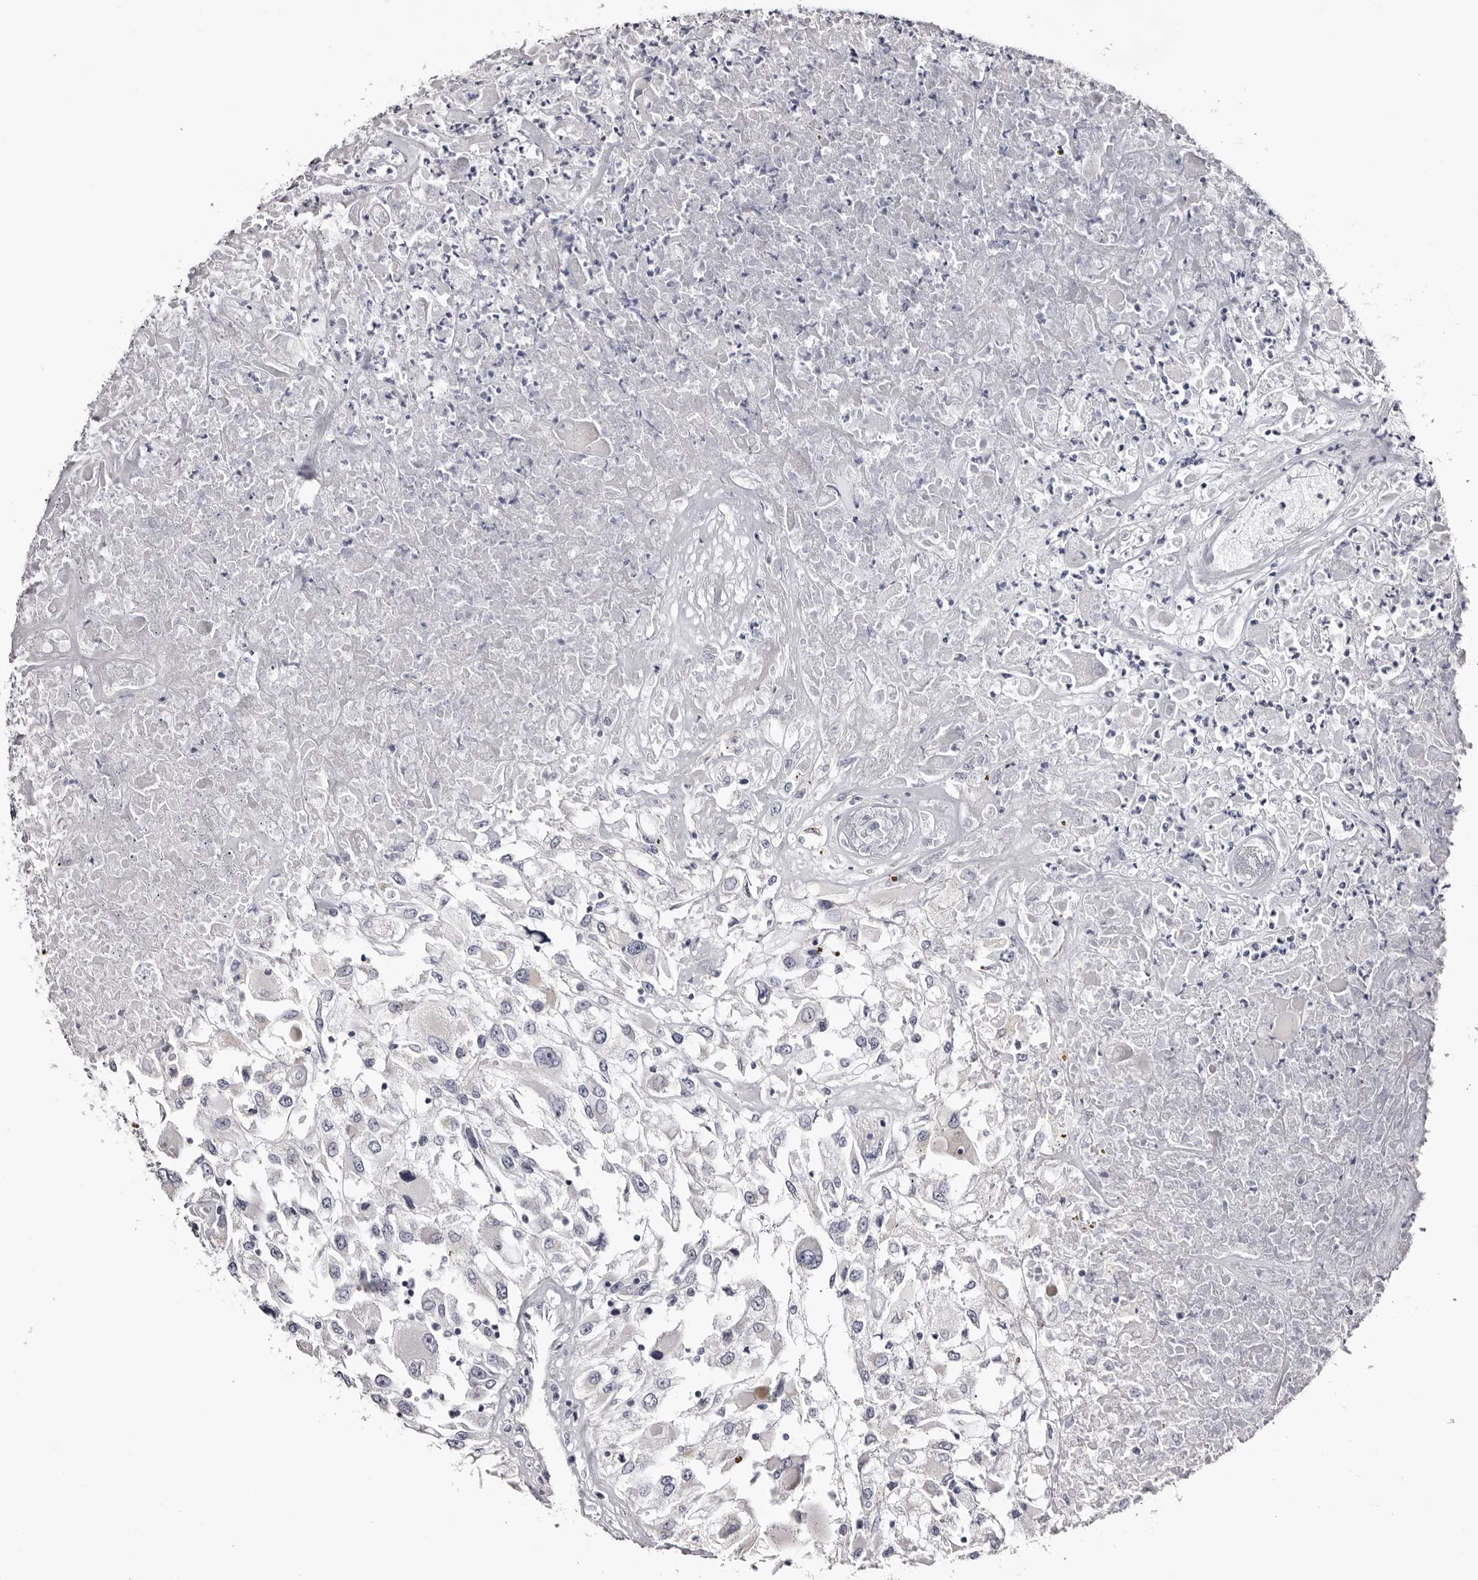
{"staining": {"intensity": "negative", "quantity": "none", "location": "none"}, "tissue": "renal cancer", "cell_type": "Tumor cells", "image_type": "cancer", "snomed": [{"axis": "morphology", "description": "Adenocarcinoma, NOS"}, {"axis": "topography", "description": "Kidney"}], "caption": "An image of renal cancer stained for a protein demonstrates no brown staining in tumor cells.", "gene": "CASQ1", "patient": {"sex": "female", "age": 52}}